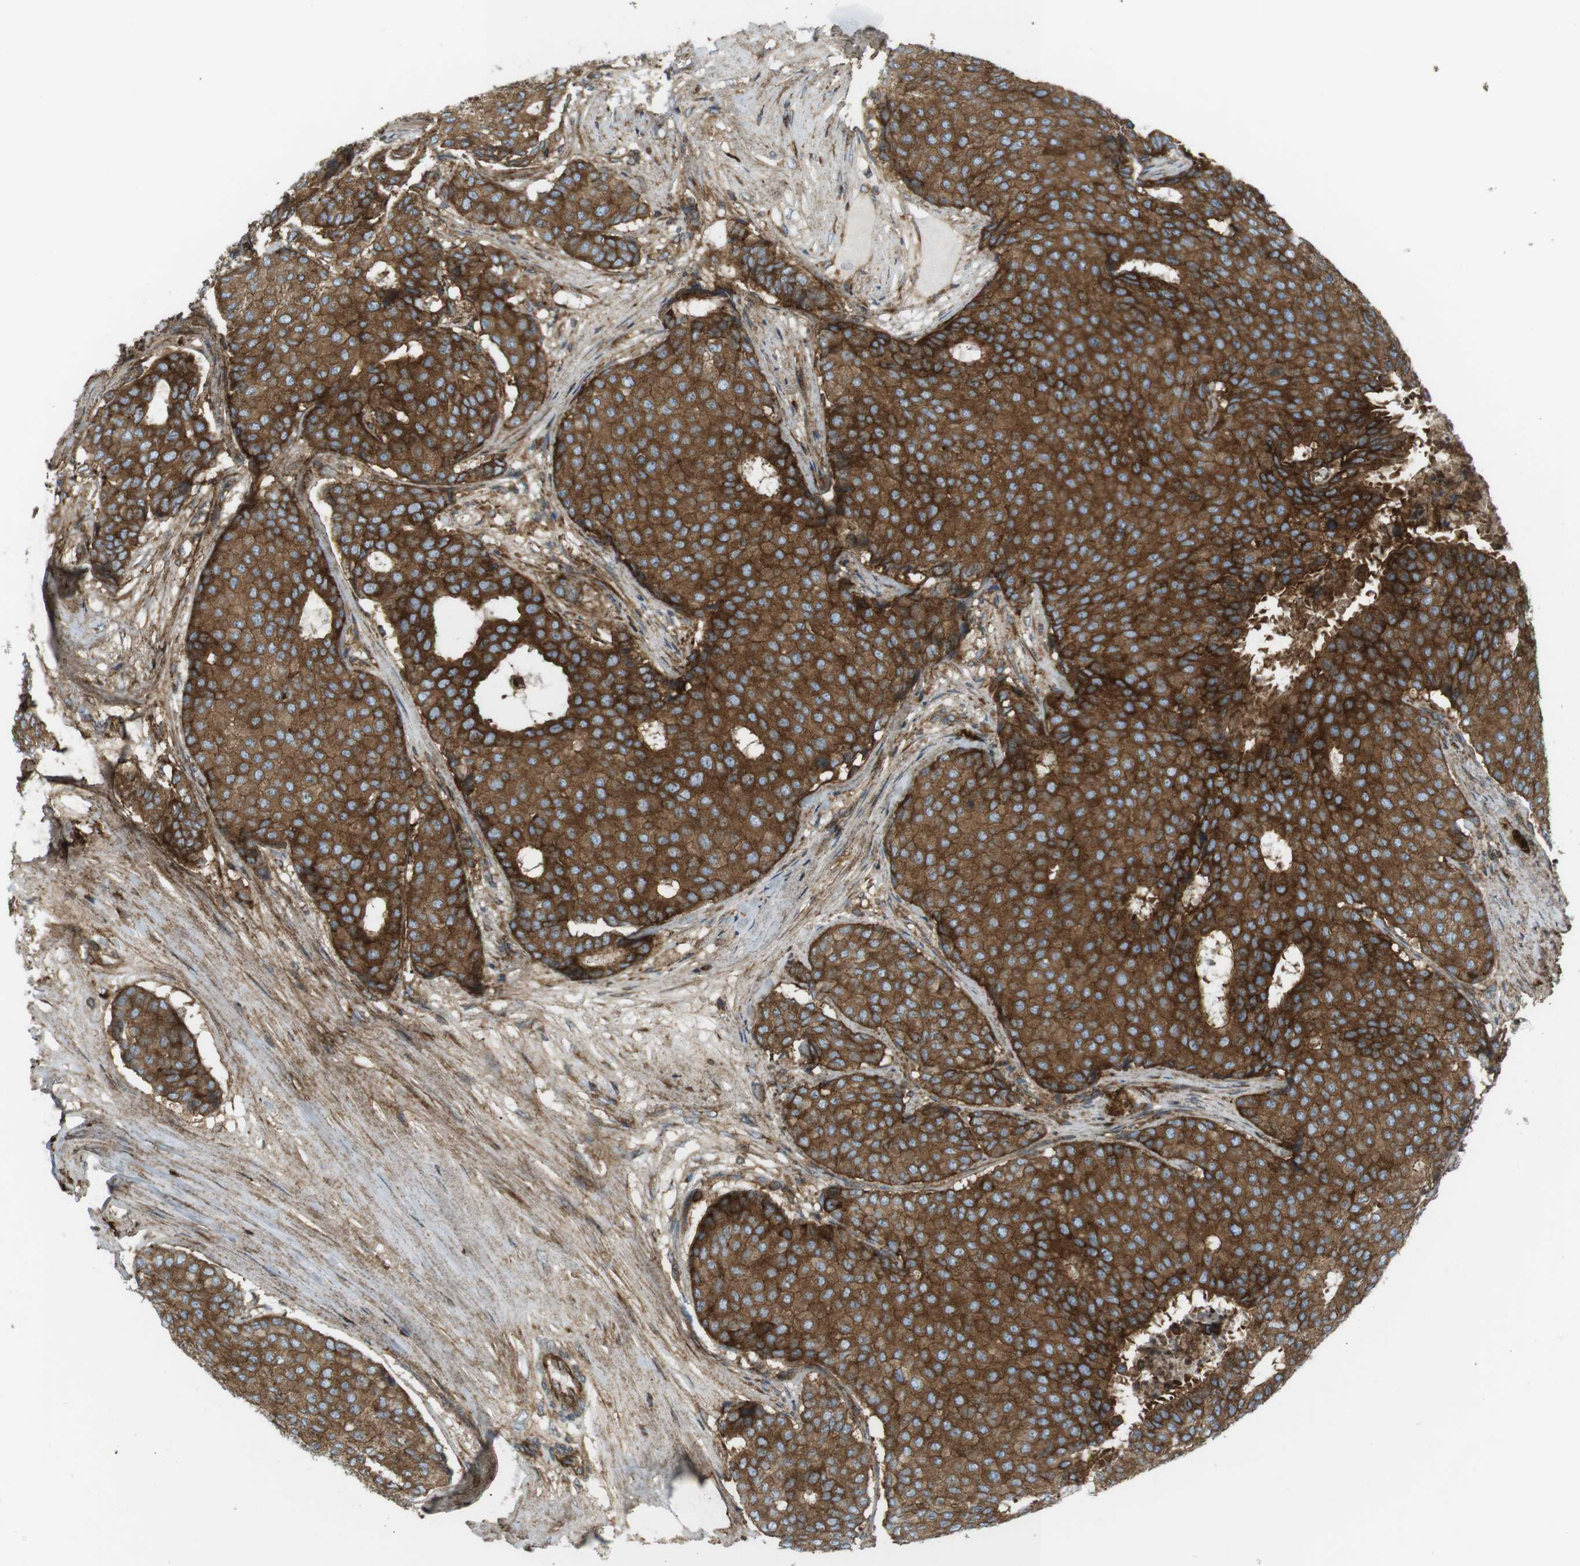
{"staining": {"intensity": "strong", "quantity": ">75%", "location": "cytoplasmic/membranous"}, "tissue": "breast cancer", "cell_type": "Tumor cells", "image_type": "cancer", "snomed": [{"axis": "morphology", "description": "Duct carcinoma"}, {"axis": "topography", "description": "Breast"}], "caption": "High-magnification brightfield microscopy of invasive ductal carcinoma (breast) stained with DAB (3,3'-diaminobenzidine) (brown) and counterstained with hematoxylin (blue). tumor cells exhibit strong cytoplasmic/membranous positivity is present in approximately>75% of cells.", "gene": "FLII", "patient": {"sex": "female", "age": 75}}